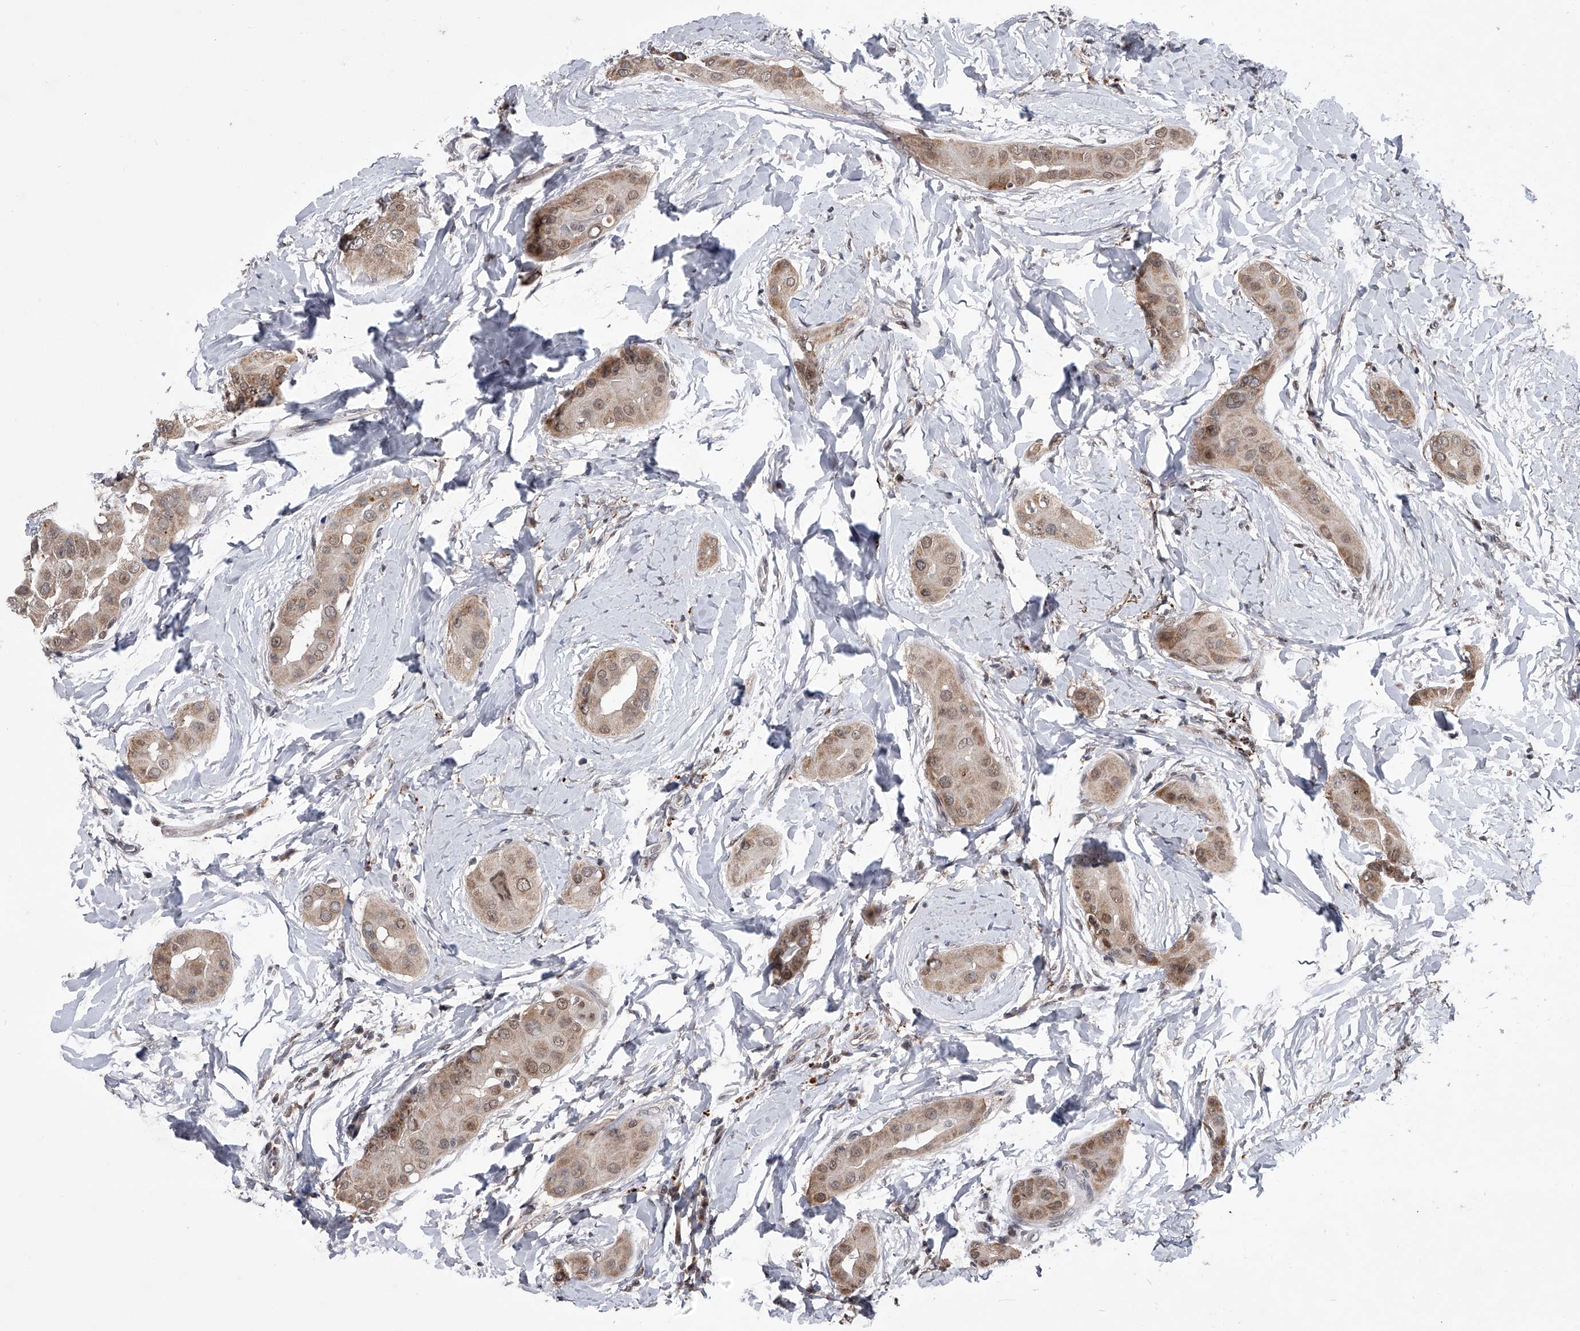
{"staining": {"intensity": "moderate", "quantity": ">75%", "location": "cytoplasmic/membranous,nuclear"}, "tissue": "thyroid cancer", "cell_type": "Tumor cells", "image_type": "cancer", "snomed": [{"axis": "morphology", "description": "Papillary adenocarcinoma, NOS"}, {"axis": "topography", "description": "Thyroid gland"}], "caption": "A brown stain highlights moderate cytoplasmic/membranous and nuclear staining of a protein in papillary adenocarcinoma (thyroid) tumor cells.", "gene": "CMTR1", "patient": {"sex": "male", "age": 33}}